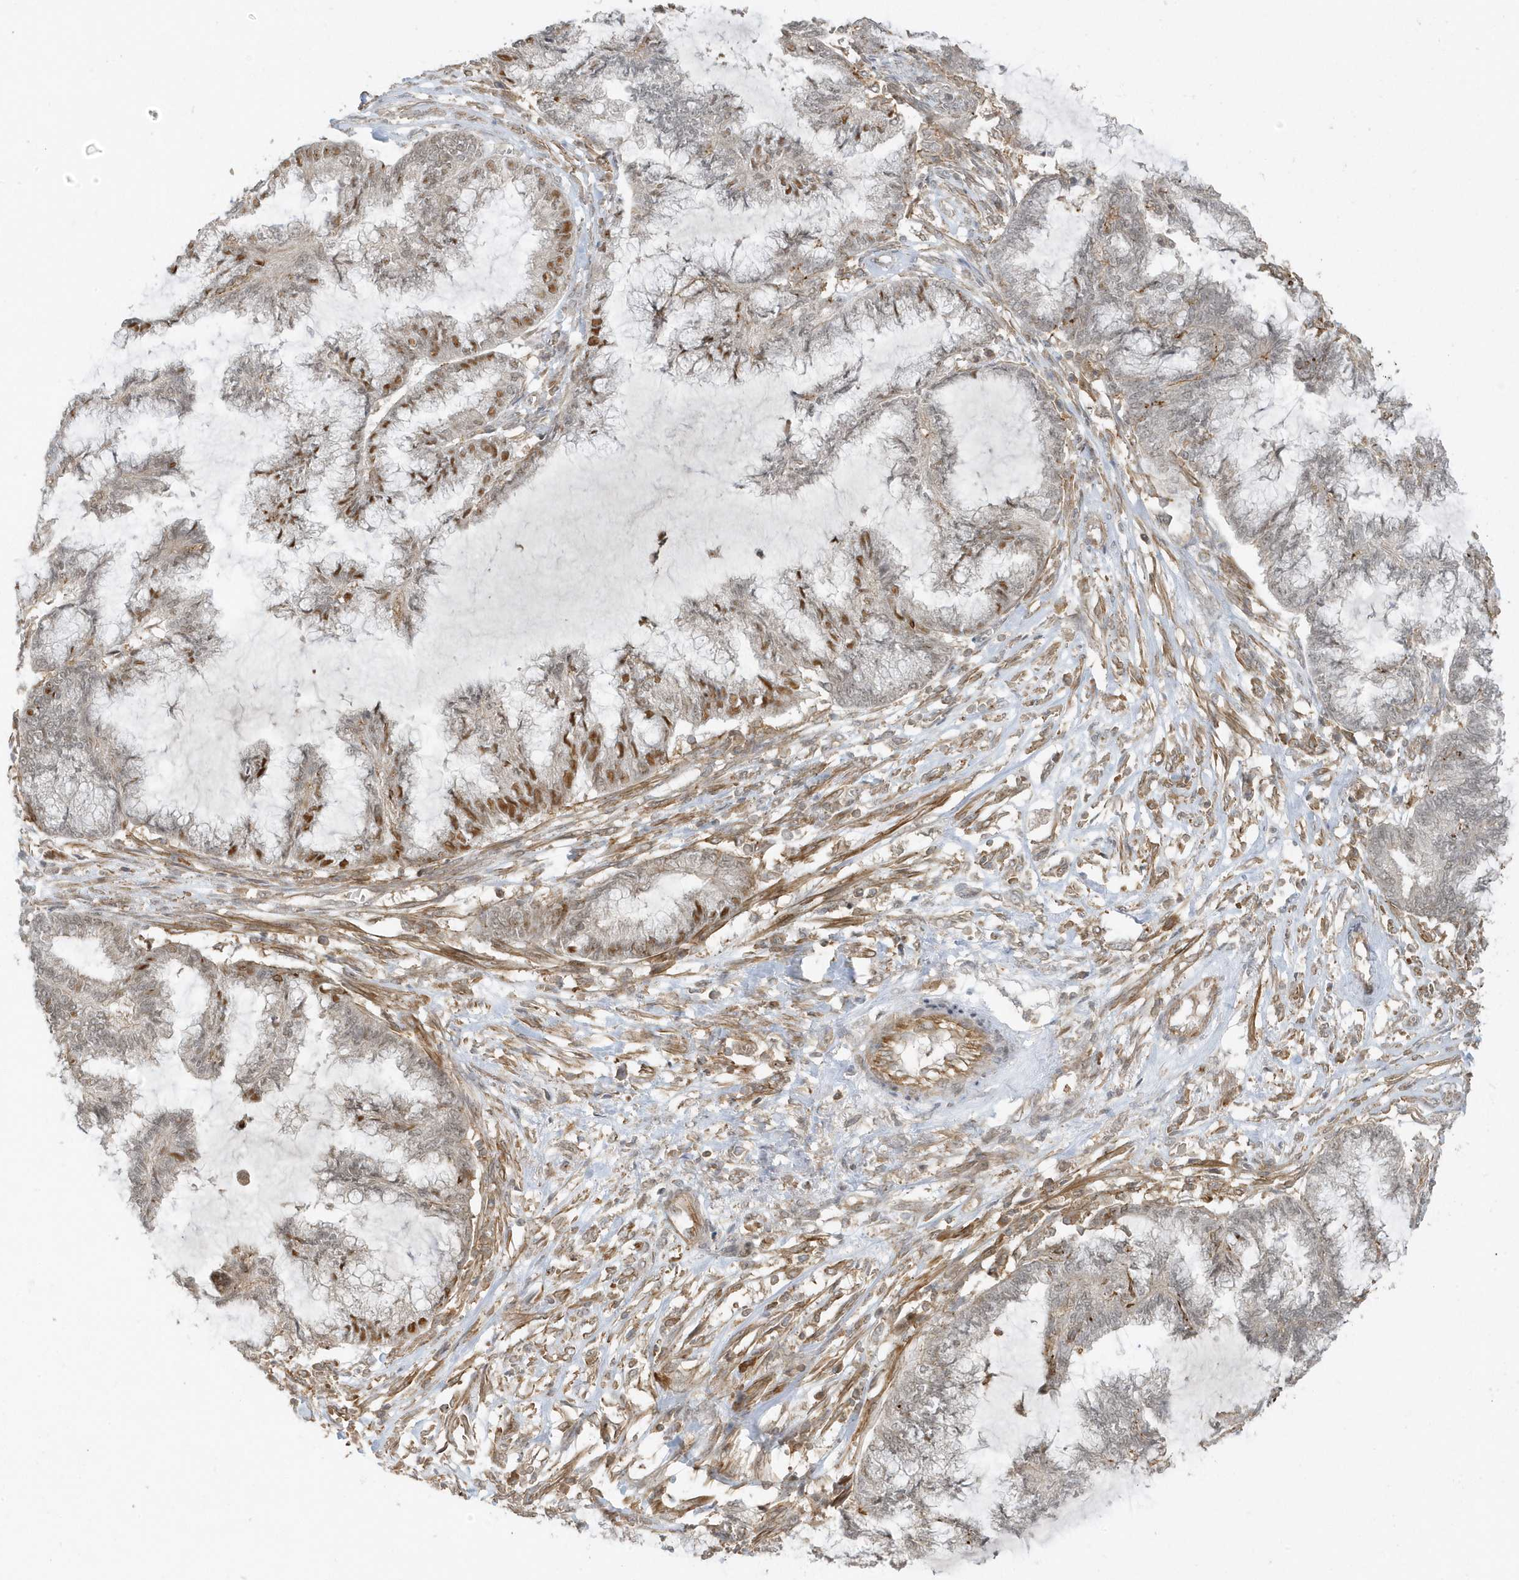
{"staining": {"intensity": "moderate", "quantity": "<25%", "location": "nuclear"}, "tissue": "endometrial cancer", "cell_type": "Tumor cells", "image_type": "cancer", "snomed": [{"axis": "morphology", "description": "Adenocarcinoma, NOS"}, {"axis": "topography", "description": "Endometrium"}], "caption": "There is low levels of moderate nuclear staining in tumor cells of adenocarcinoma (endometrial), as demonstrated by immunohistochemical staining (brown color).", "gene": "ZBTB8A", "patient": {"sex": "female", "age": 86}}